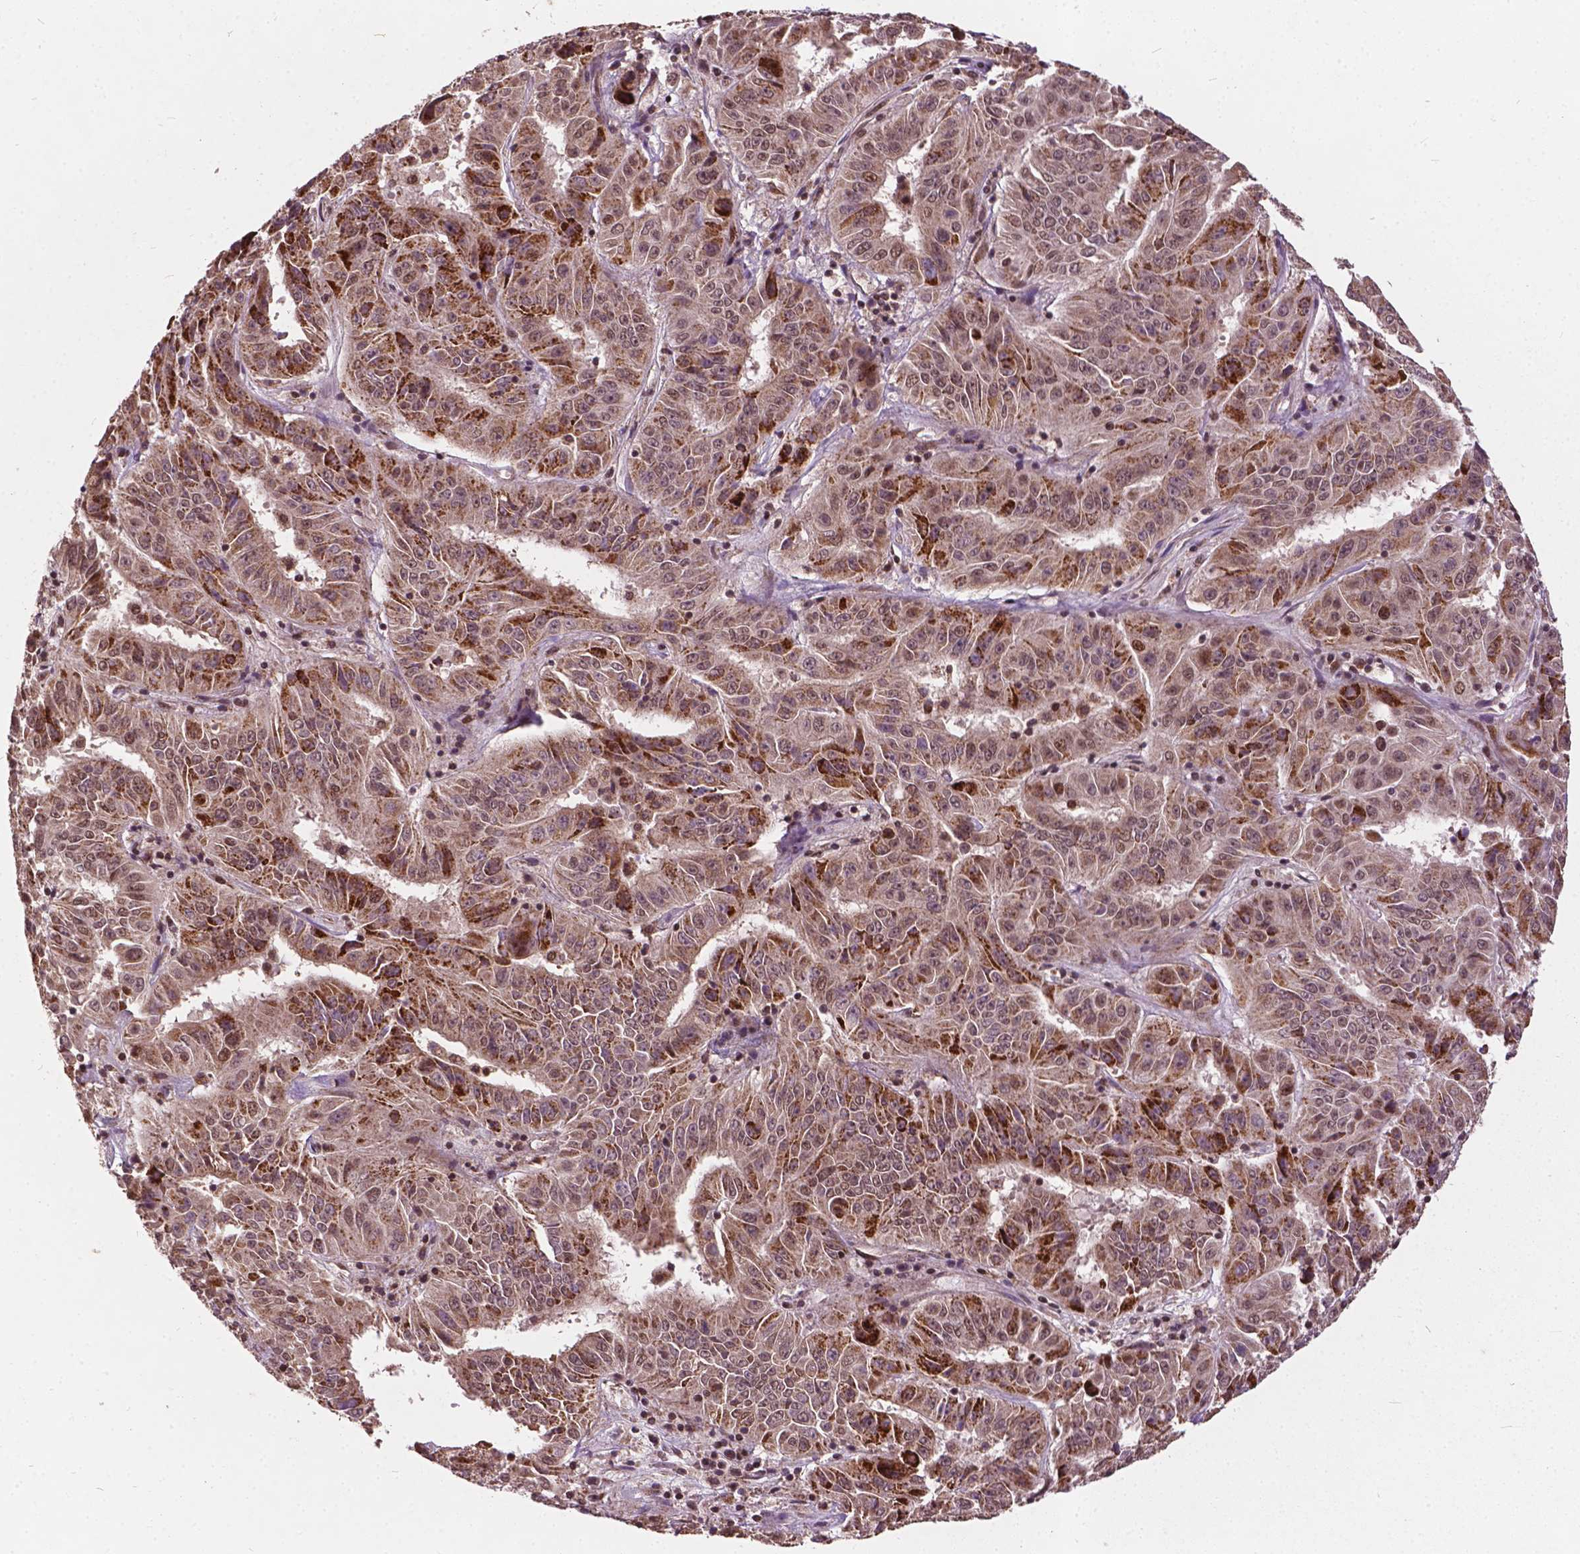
{"staining": {"intensity": "moderate", "quantity": ">75%", "location": "cytoplasmic/membranous"}, "tissue": "pancreatic cancer", "cell_type": "Tumor cells", "image_type": "cancer", "snomed": [{"axis": "morphology", "description": "Adenocarcinoma, NOS"}, {"axis": "topography", "description": "Pancreas"}], "caption": "Protein staining exhibits moderate cytoplasmic/membranous positivity in approximately >75% of tumor cells in adenocarcinoma (pancreatic).", "gene": "GPS2", "patient": {"sex": "male", "age": 63}}